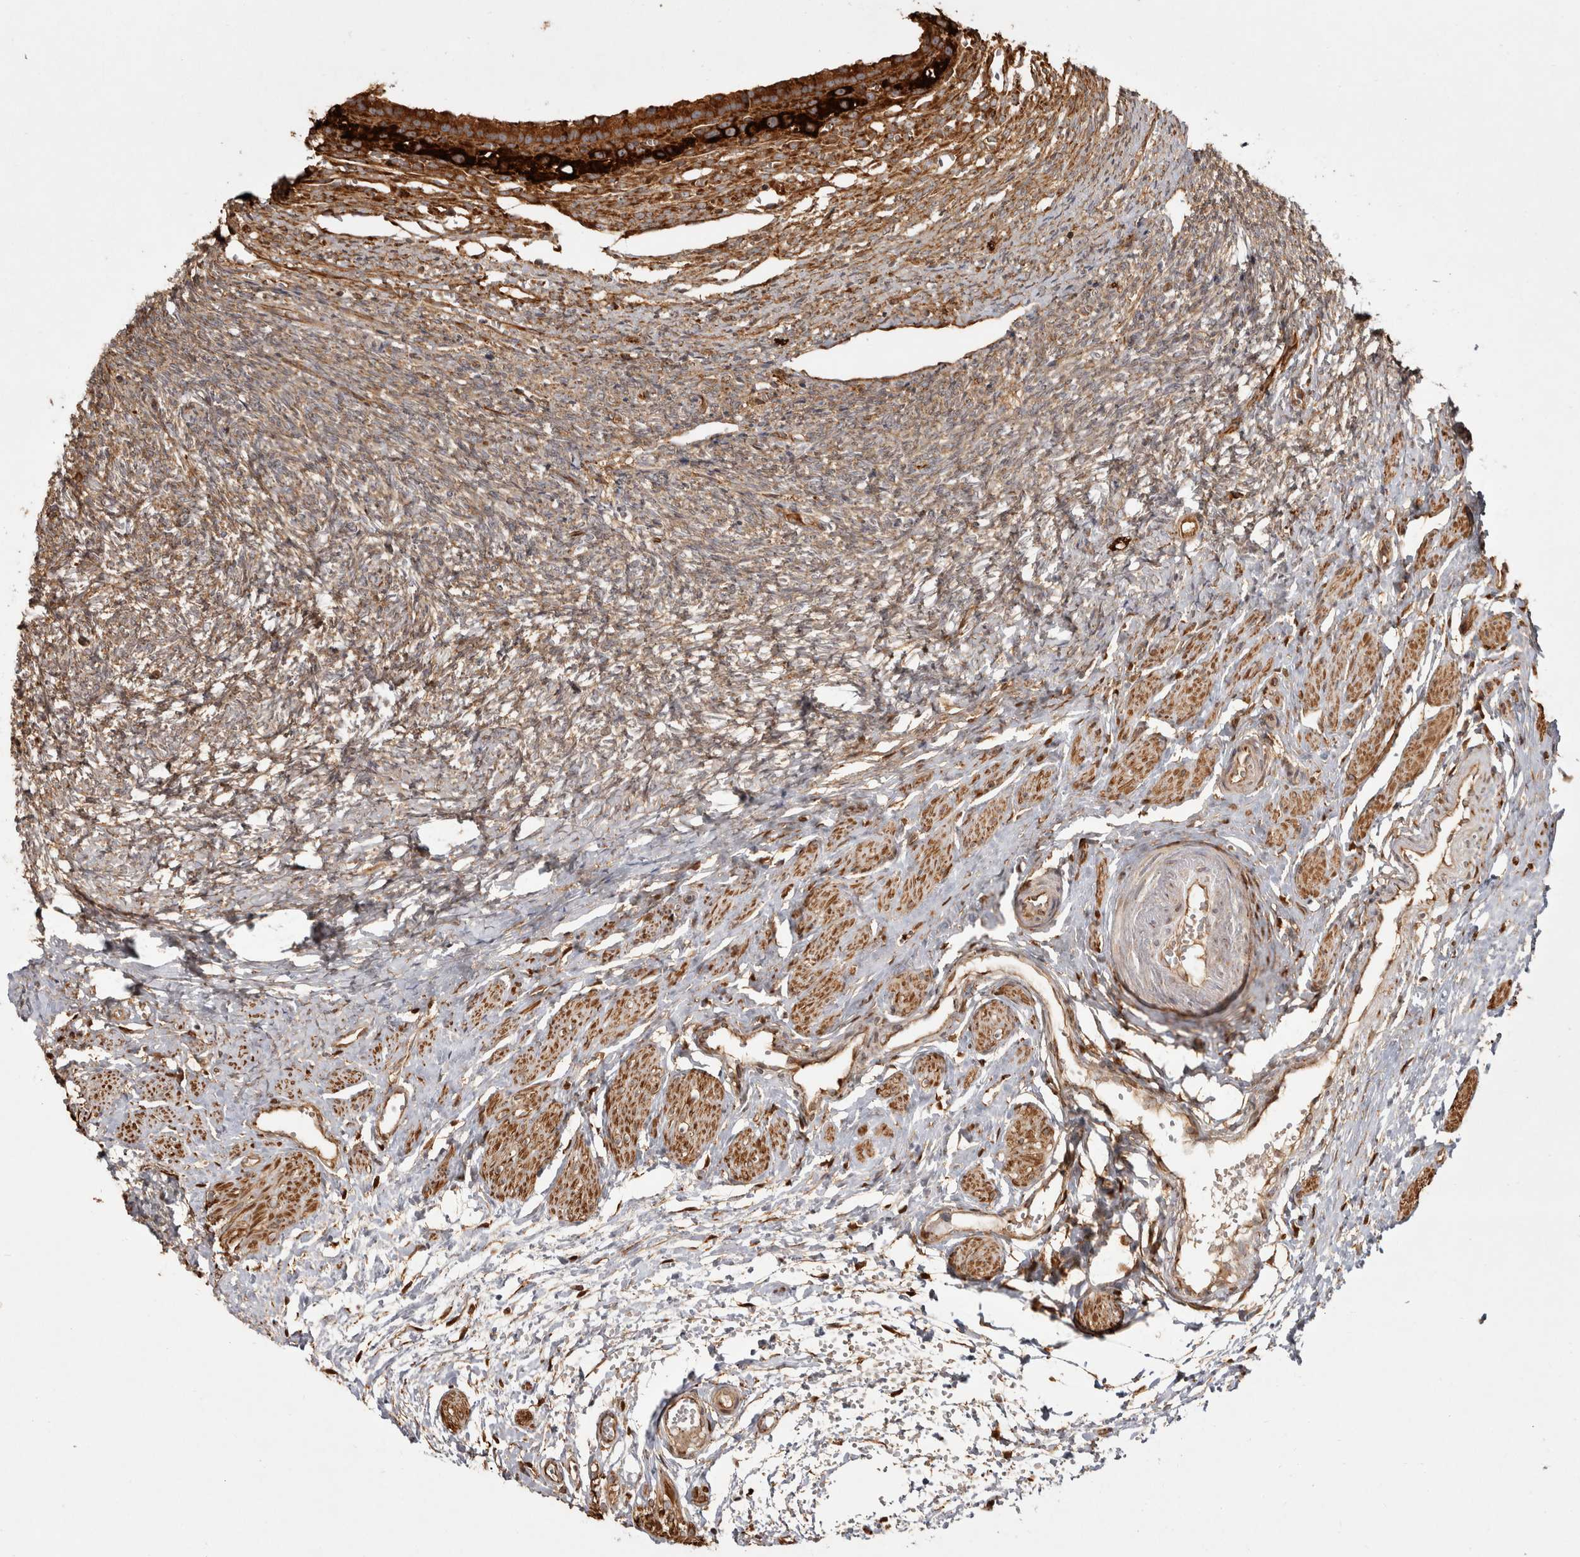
{"staining": {"intensity": "strong", "quantity": ">75%", "location": "cytoplasmic/membranous"}, "tissue": "ovary", "cell_type": "Follicle cells", "image_type": "normal", "snomed": [{"axis": "morphology", "description": "Normal tissue, NOS"}, {"axis": "topography", "description": "Ovary"}], "caption": "A high amount of strong cytoplasmic/membranous staining is appreciated in about >75% of follicle cells in unremarkable ovary.", "gene": "CAMSAP2", "patient": {"sex": "female", "age": 41}}